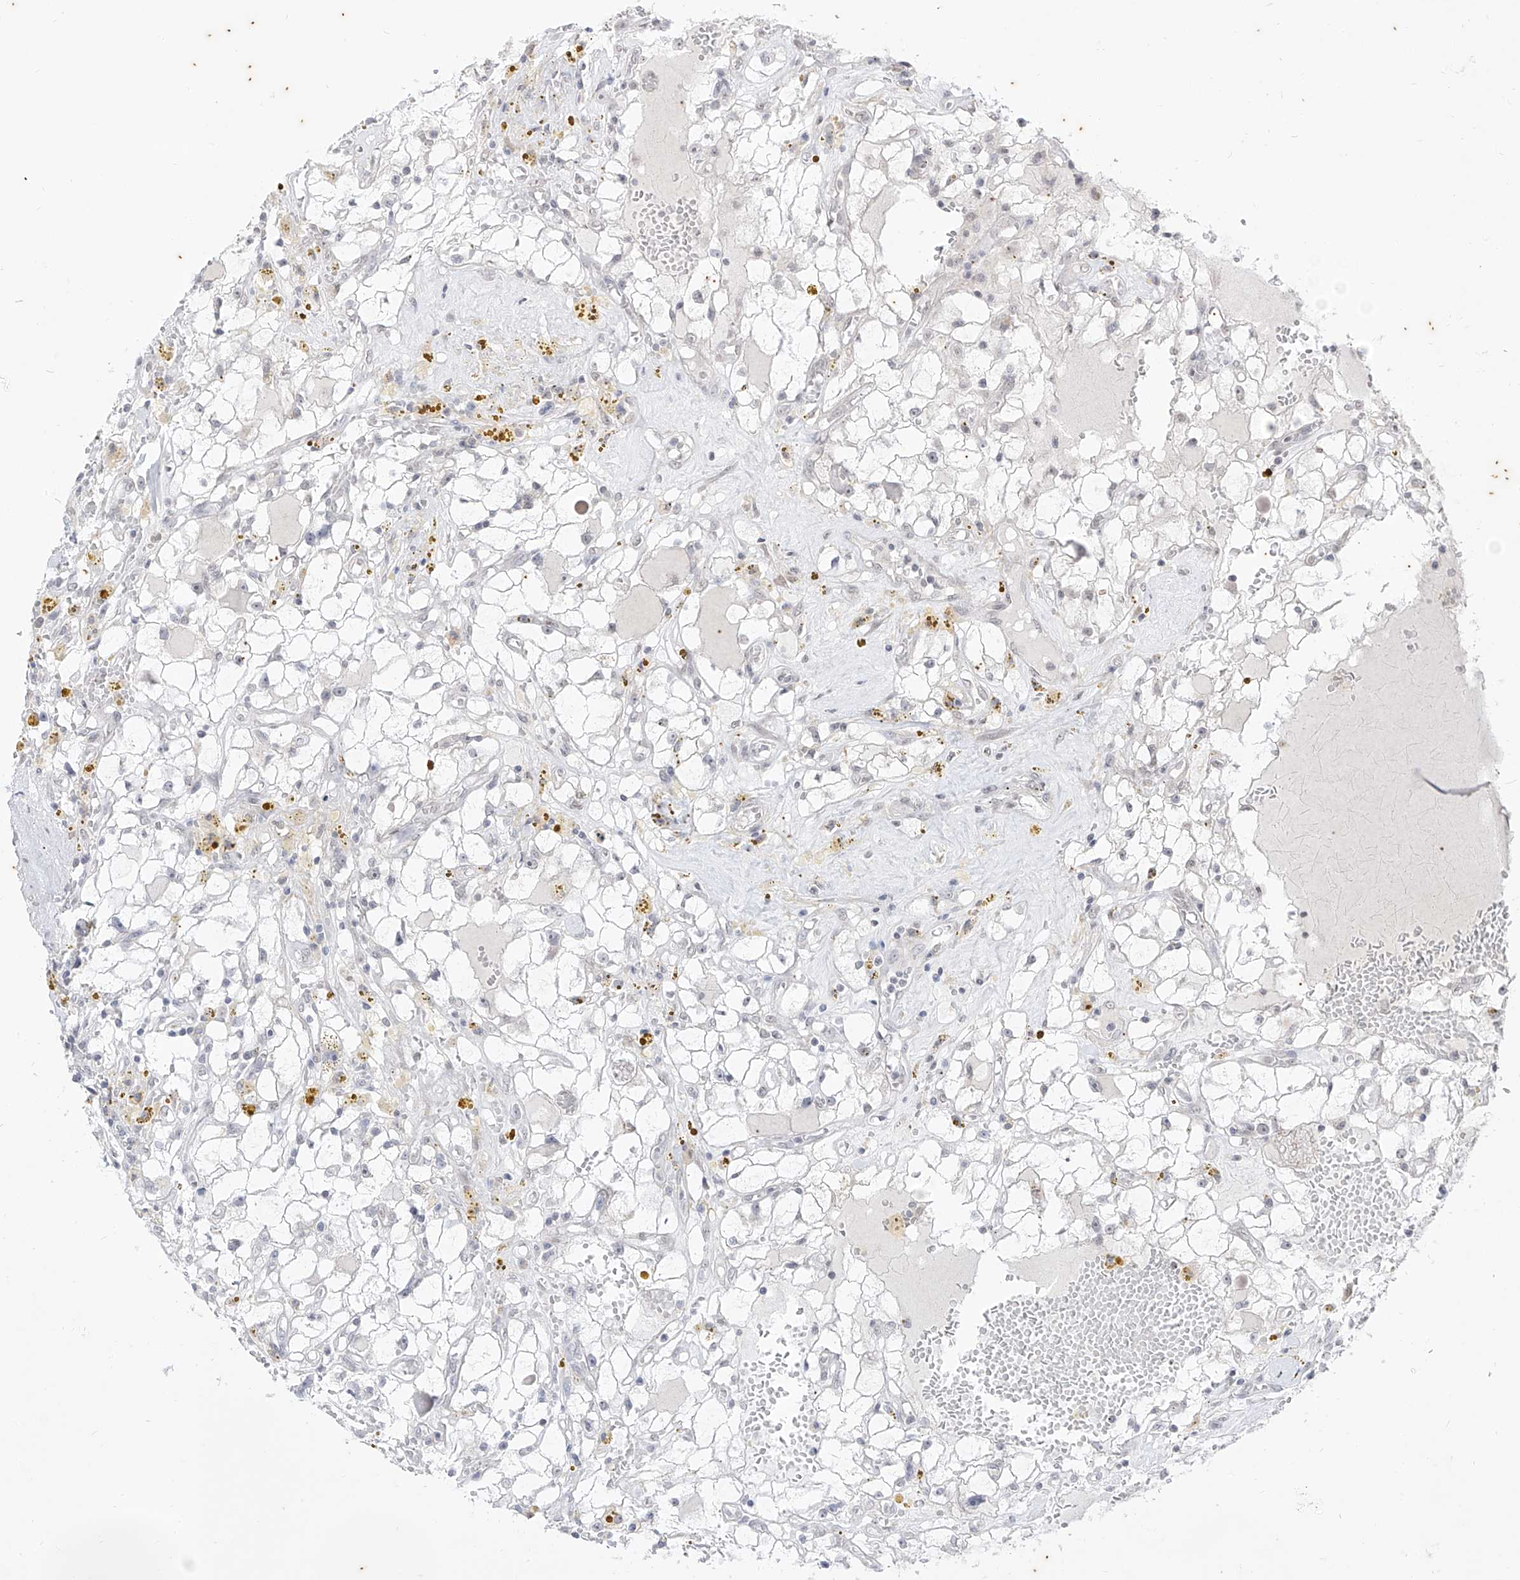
{"staining": {"intensity": "negative", "quantity": "none", "location": "none"}, "tissue": "renal cancer", "cell_type": "Tumor cells", "image_type": "cancer", "snomed": [{"axis": "morphology", "description": "Adenocarcinoma, NOS"}, {"axis": "topography", "description": "Kidney"}], "caption": "Immunohistochemistry (IHC) photomicrograph of adenocarcinoma (renal) stained for a protein (brown), which shows no positivity in tumor cells. Brightfield microscopy of immunohistochemistry stained with DAB (3,3'-diaminobenzidine) (brown) and hematoxylin (blue), captured at high magnification.", "gene": "PHF20L1", "patient": {"sex": "male", "age": 56}}